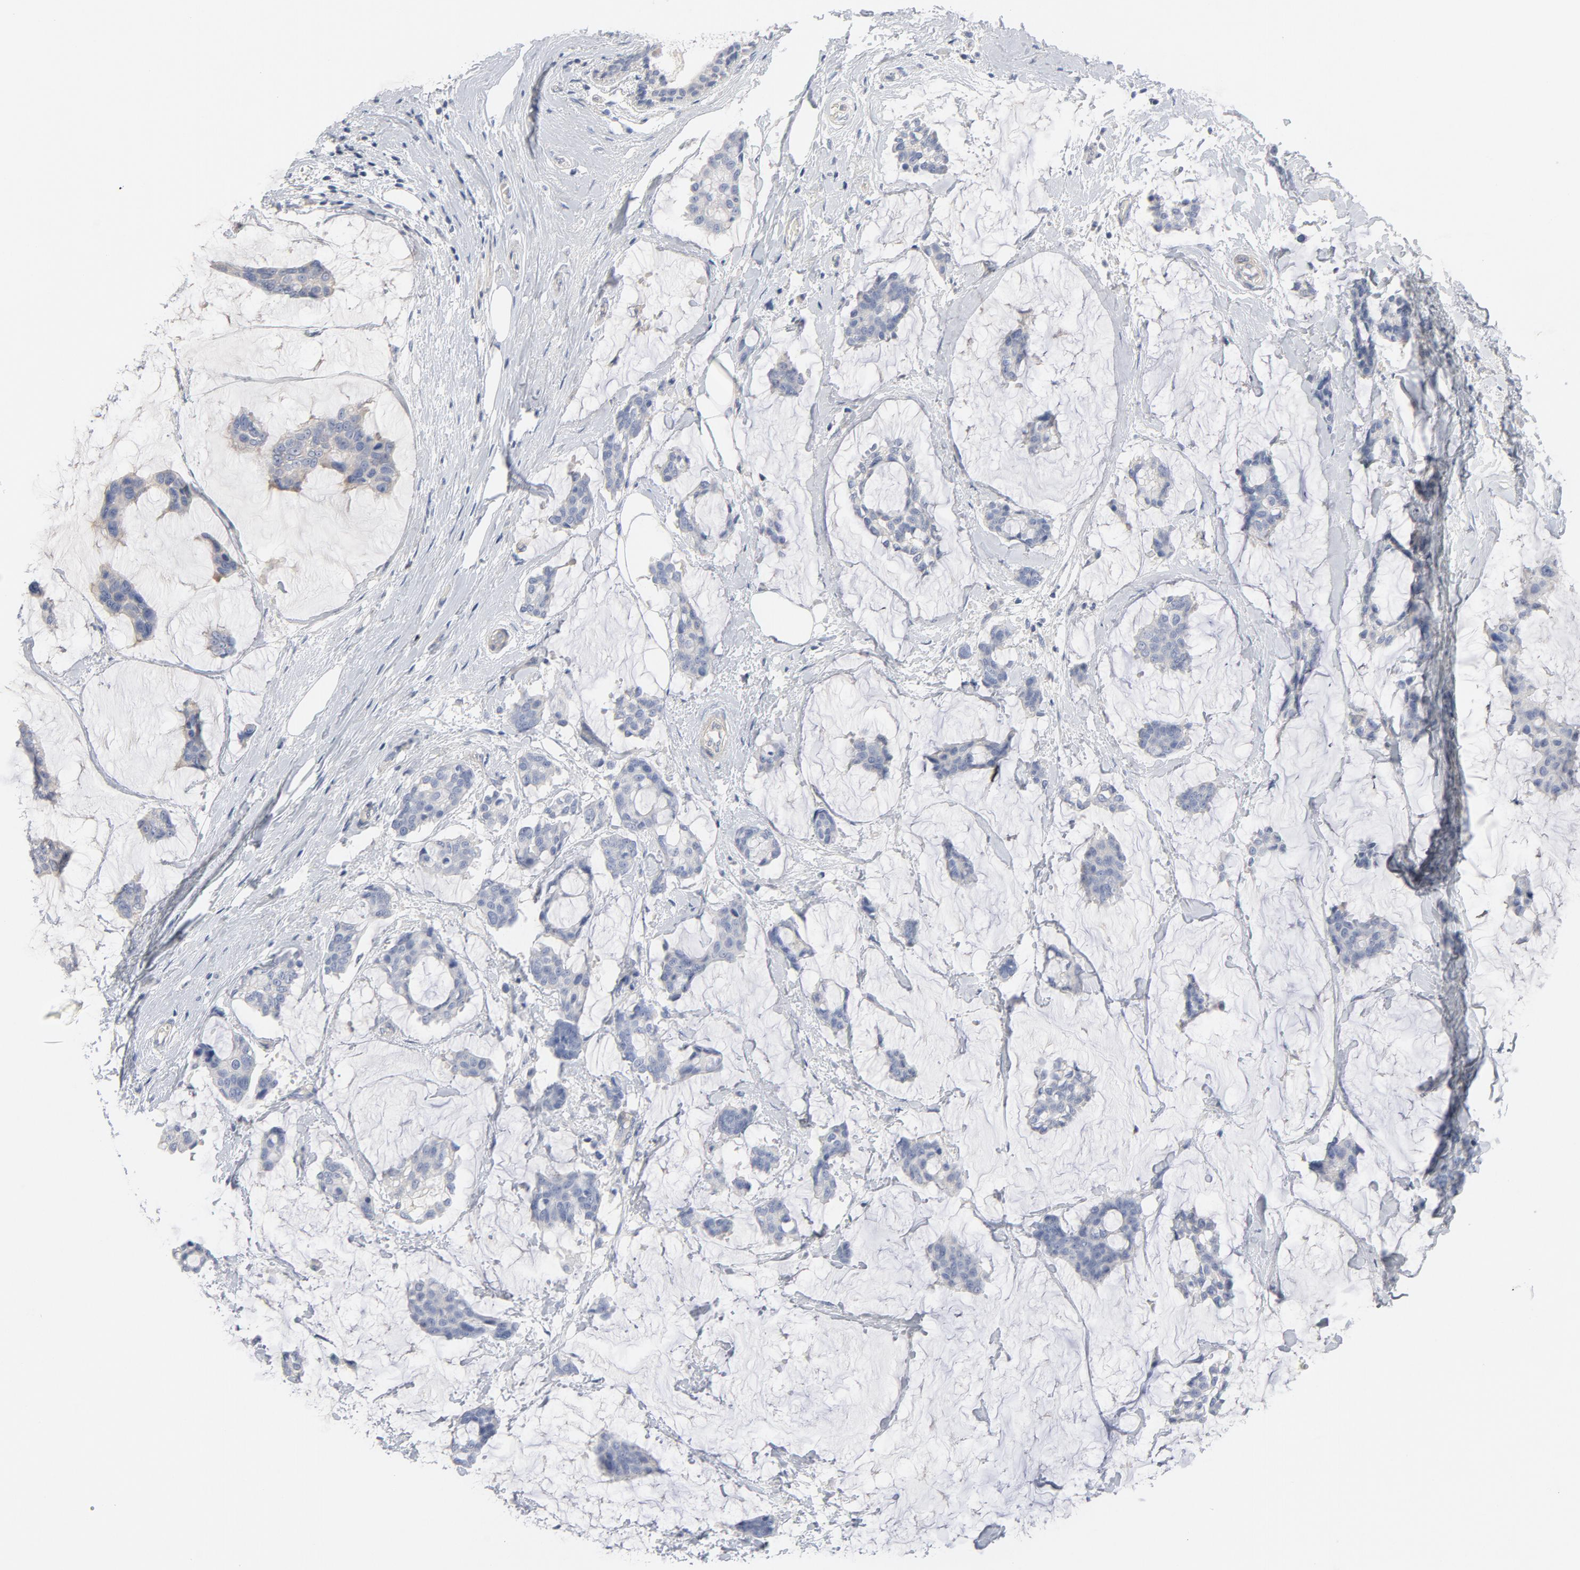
{"staining": {"intensity": "negative", "quantity": "none", "location": "none"}, "tissue": "breast cancer", "cell_type": "Tumor cells", "image_type": "cancer", "snomed": [{"axis": "morphology", "description": "Duct carcinoma"}, {"axis": "topography", "description": "Breast"}], "caption": "A high-resolution micrograph shows IHC staining of invasive ductal carcinoma (breast), which reveals no significant staining in tumor cells.", "gene": "ROCK1", "patient": {"sex": "female", "age": 93}}